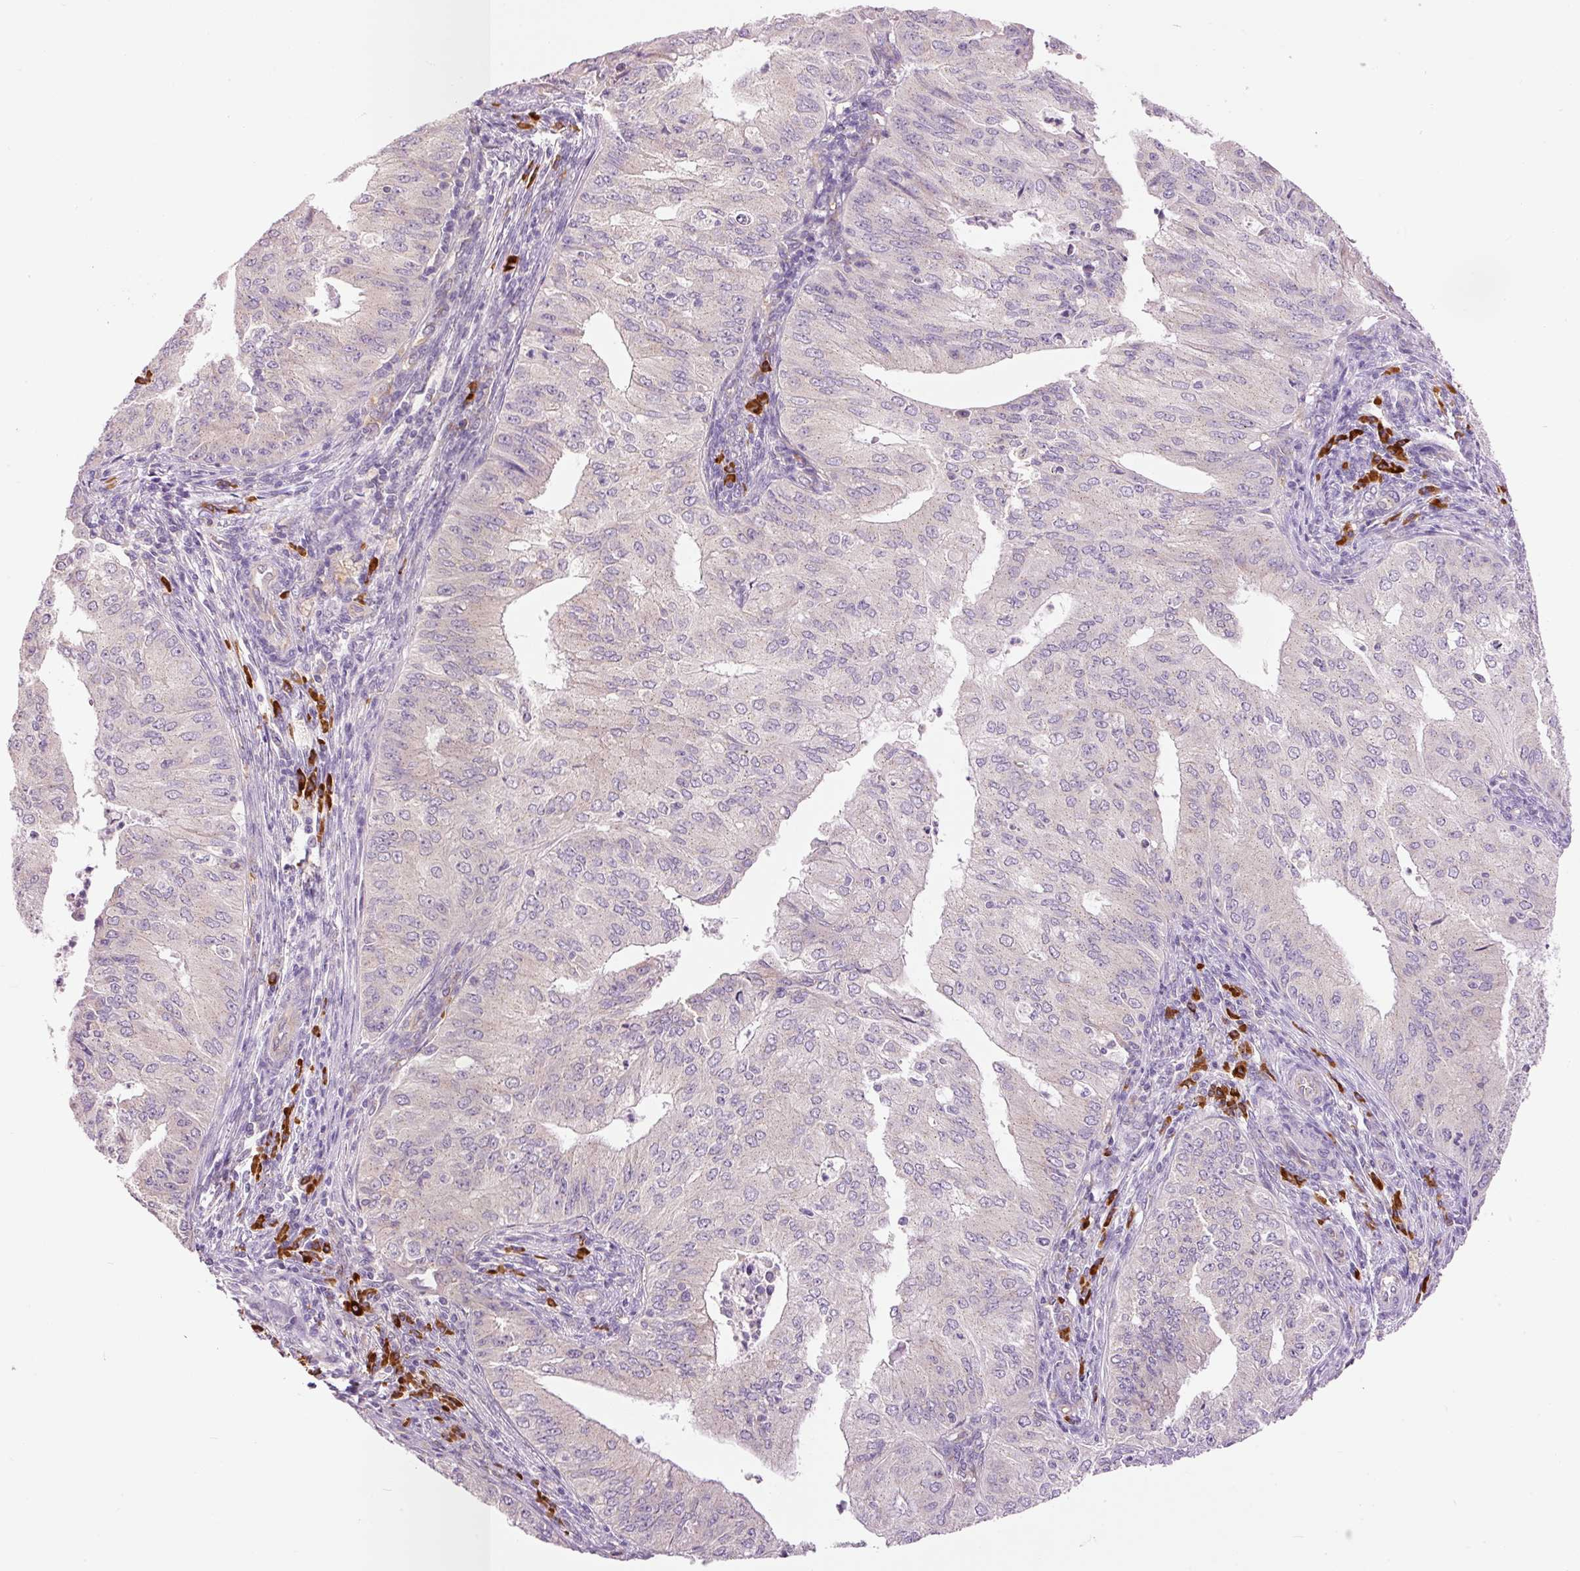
{"staining": {"intensity": "negative", "quantity": "none", "location": "none"}, "tissue": "endometrial cancer", "cell_type": "Tumor cells", "image_type": "cancer", "snomed": [{"axis": "morphology", "description": "Adenocarcinoma, NOS"}, {"axis": "topography", "description": "Endometrium"}], "caption": "This is a histopathology image of immunohistochemistry staining of endometrial adenocarcinoma, which shows no expression in tumor cells.", "gene": "PNPLA5", "patient": {"sex": "female", "age": 50}}